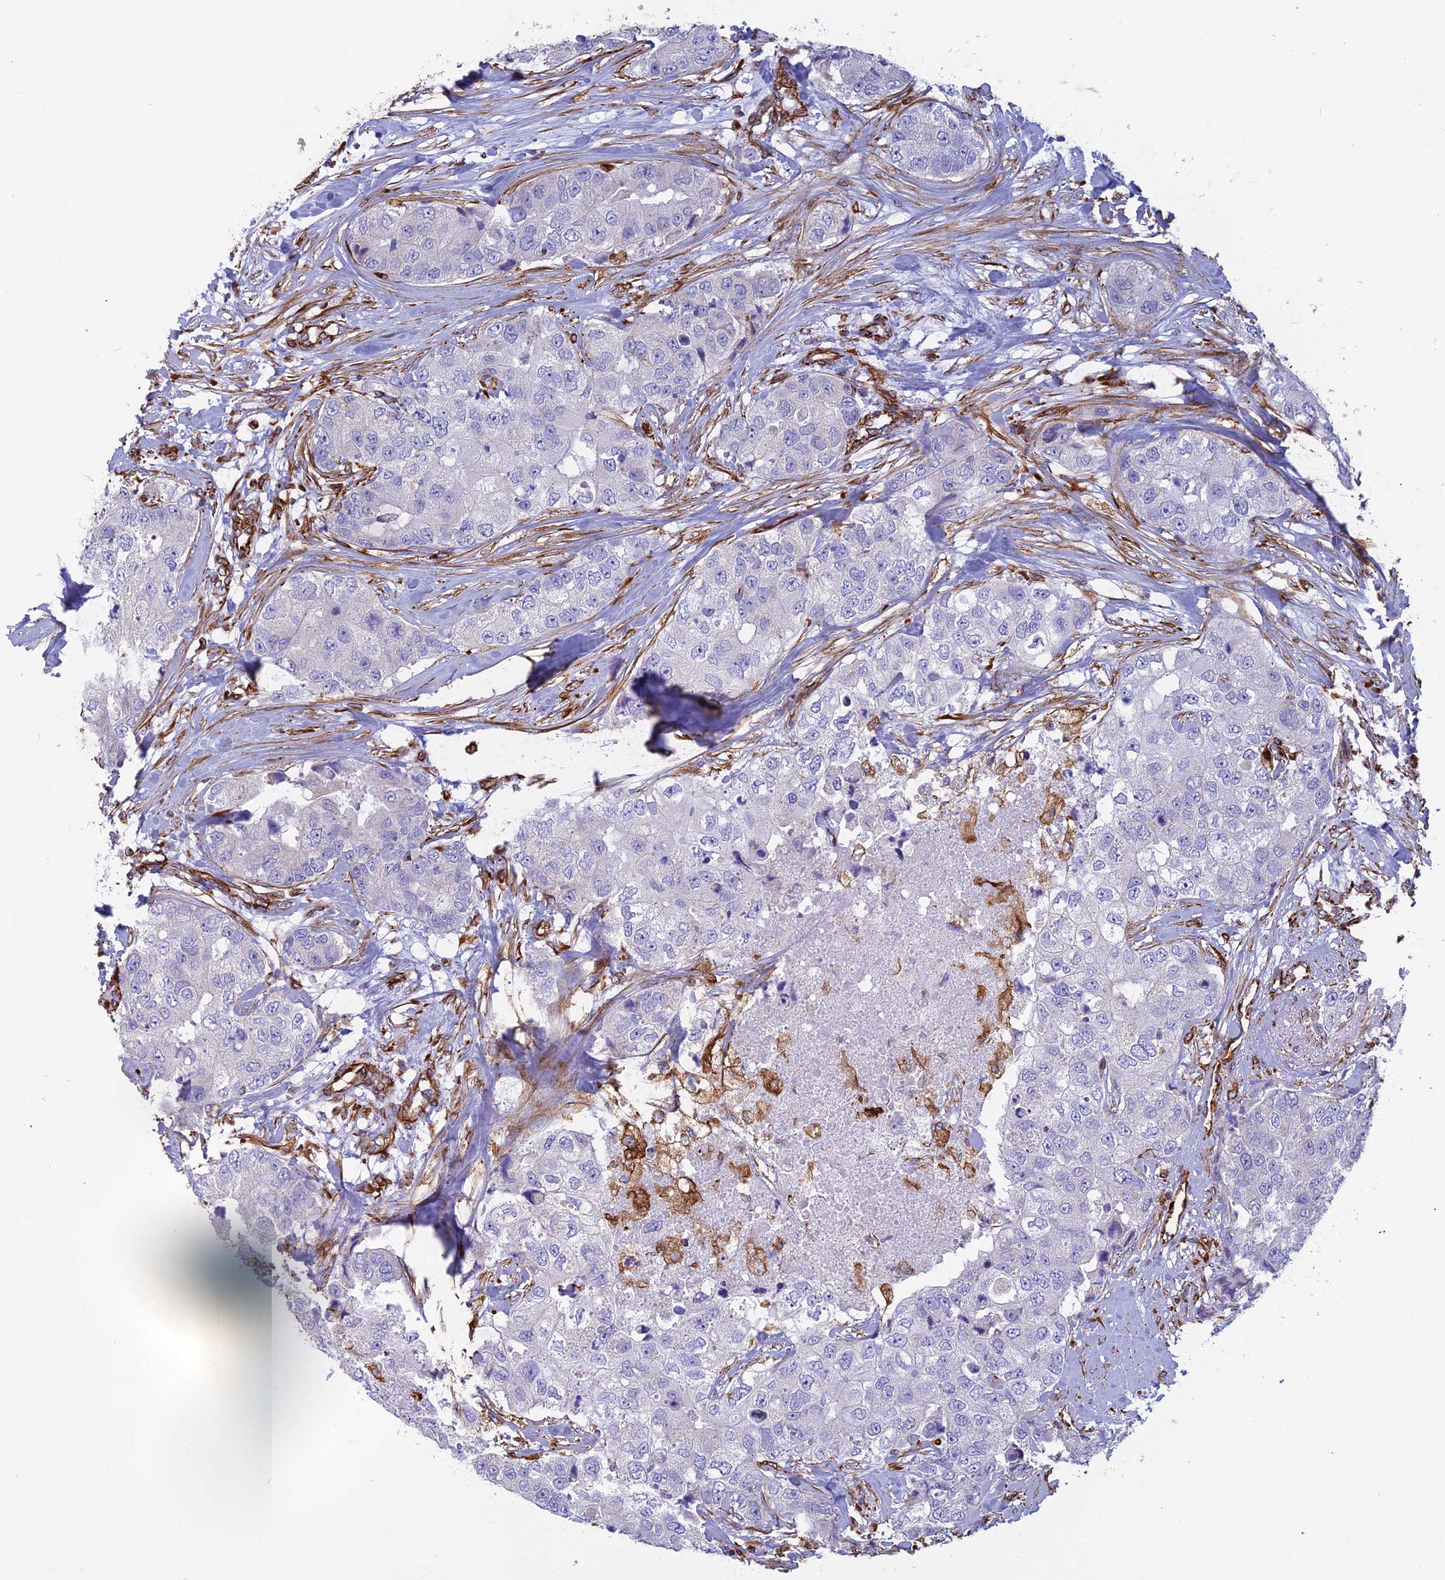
{"staining": {"intensity": "negative", "quantity": "none", "location": "none"}, "tissue": "breast cancer", "cell_type": "Tumor cells", "image_type": "cancer", "snomed": [{"axis": "morphology", "description": "Duct carcinoma"}, {"axis": "topography", "description": "Breast"}], "caption": "High magnification brightfield microscopy of breast cancer (intraductal carcinoma) stained with DAB (brown) and counterstained with hematoxylin (blue): tumor cells show no significant expression.", "gene": "FBXL20", "patient": {"sex": "female", "age": 62}}